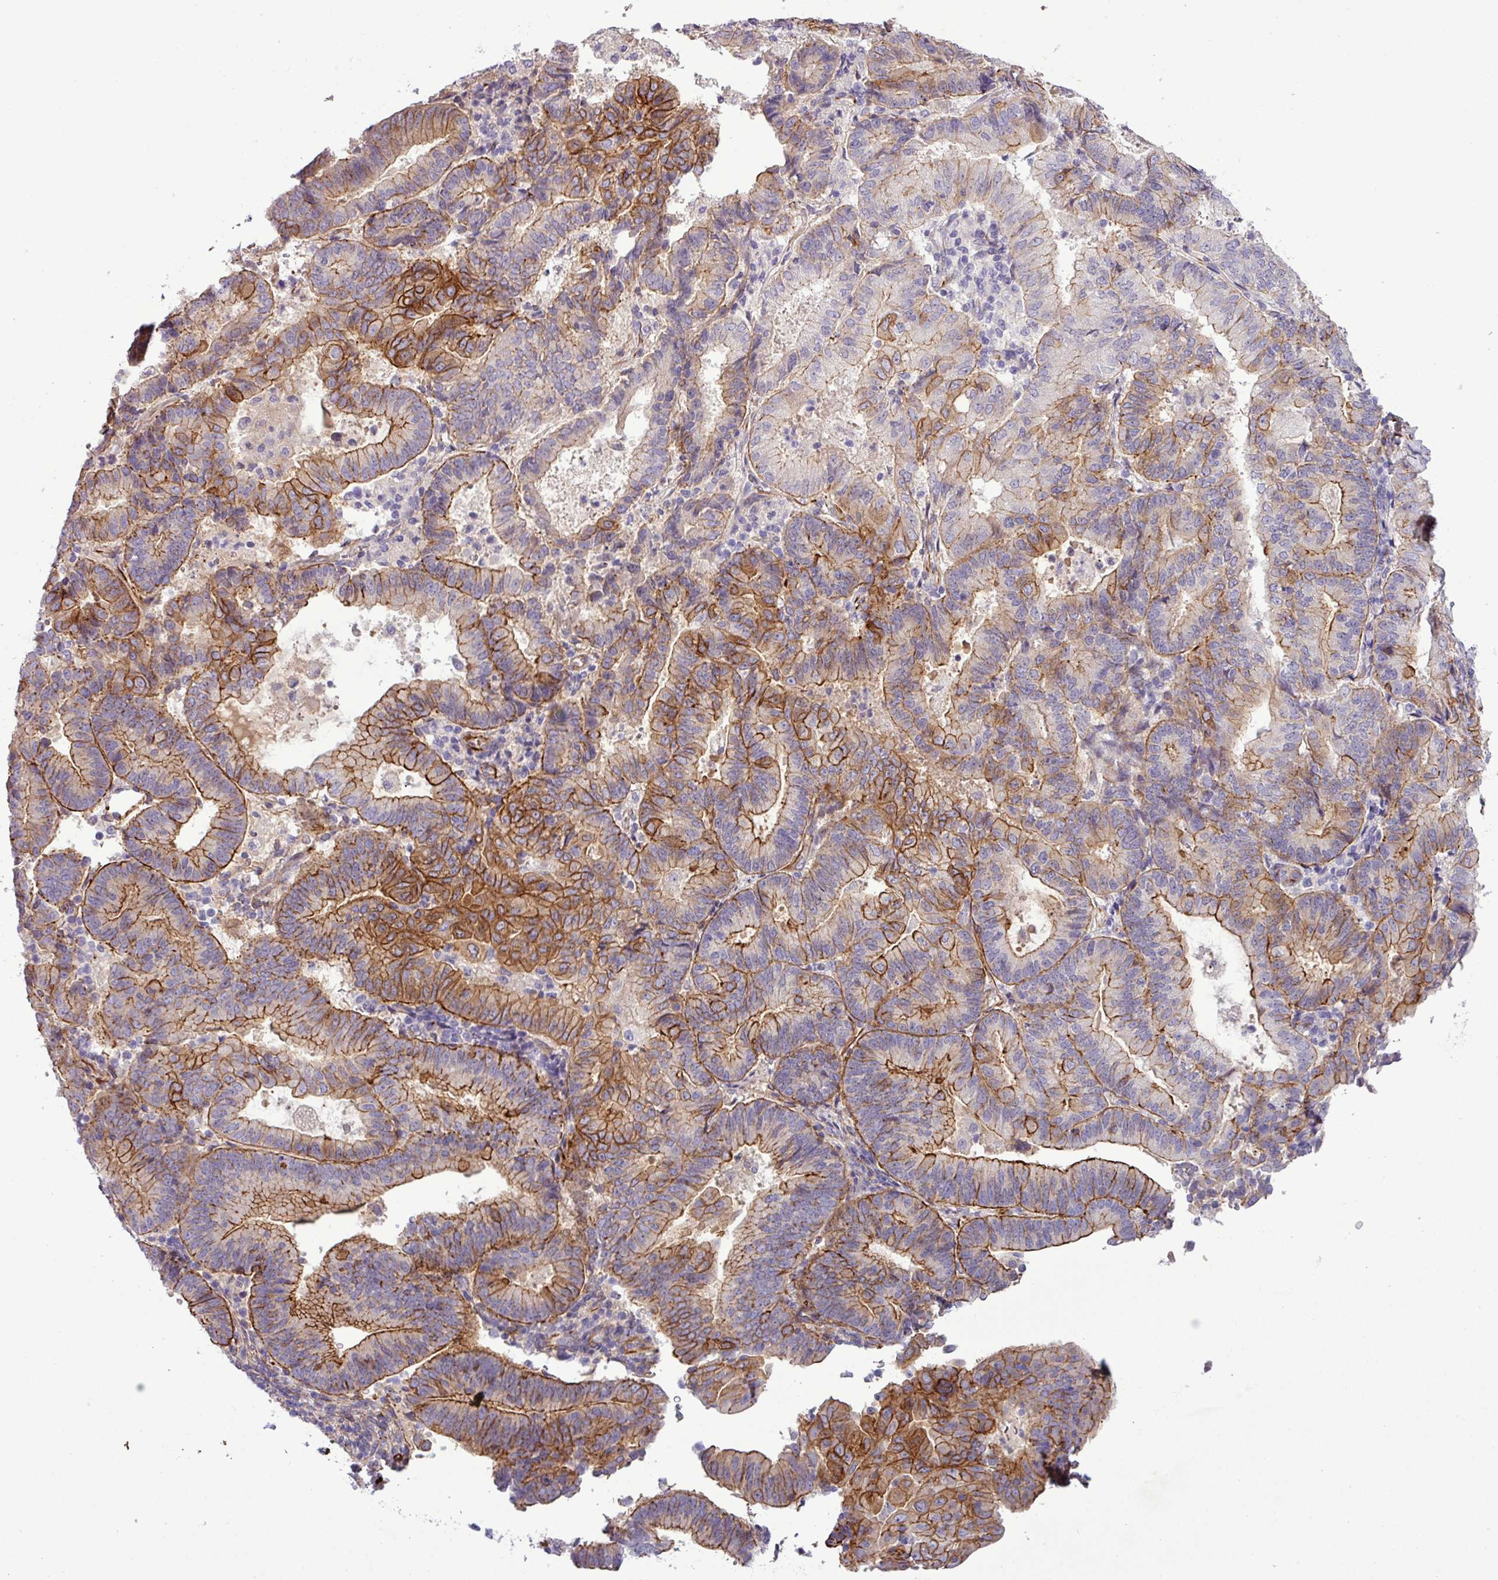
{"staining": {"intensity": "strong", "quantity": "25%-75%", "location": "cytoplasmic/membranous"}, "tissue": "endometrial cancer", "cell_type": "Tumor cells", "image_type": "cancer", "snomed": [{"axis": "morphology", "description": "Adenocarcinoma, NOS"}, {"axis": "topography", "description": "Endometrium"}], "caption": "An immunohistochemistry image of tumor tissue is shown. Protein staining in brown shows strong cytoplasmic/membranous positivity in endometrial cancer (adenocarcinoma) within tumor cells.", "gene": "PARD6A", "patient": {"sex": "female", "age": 70}}